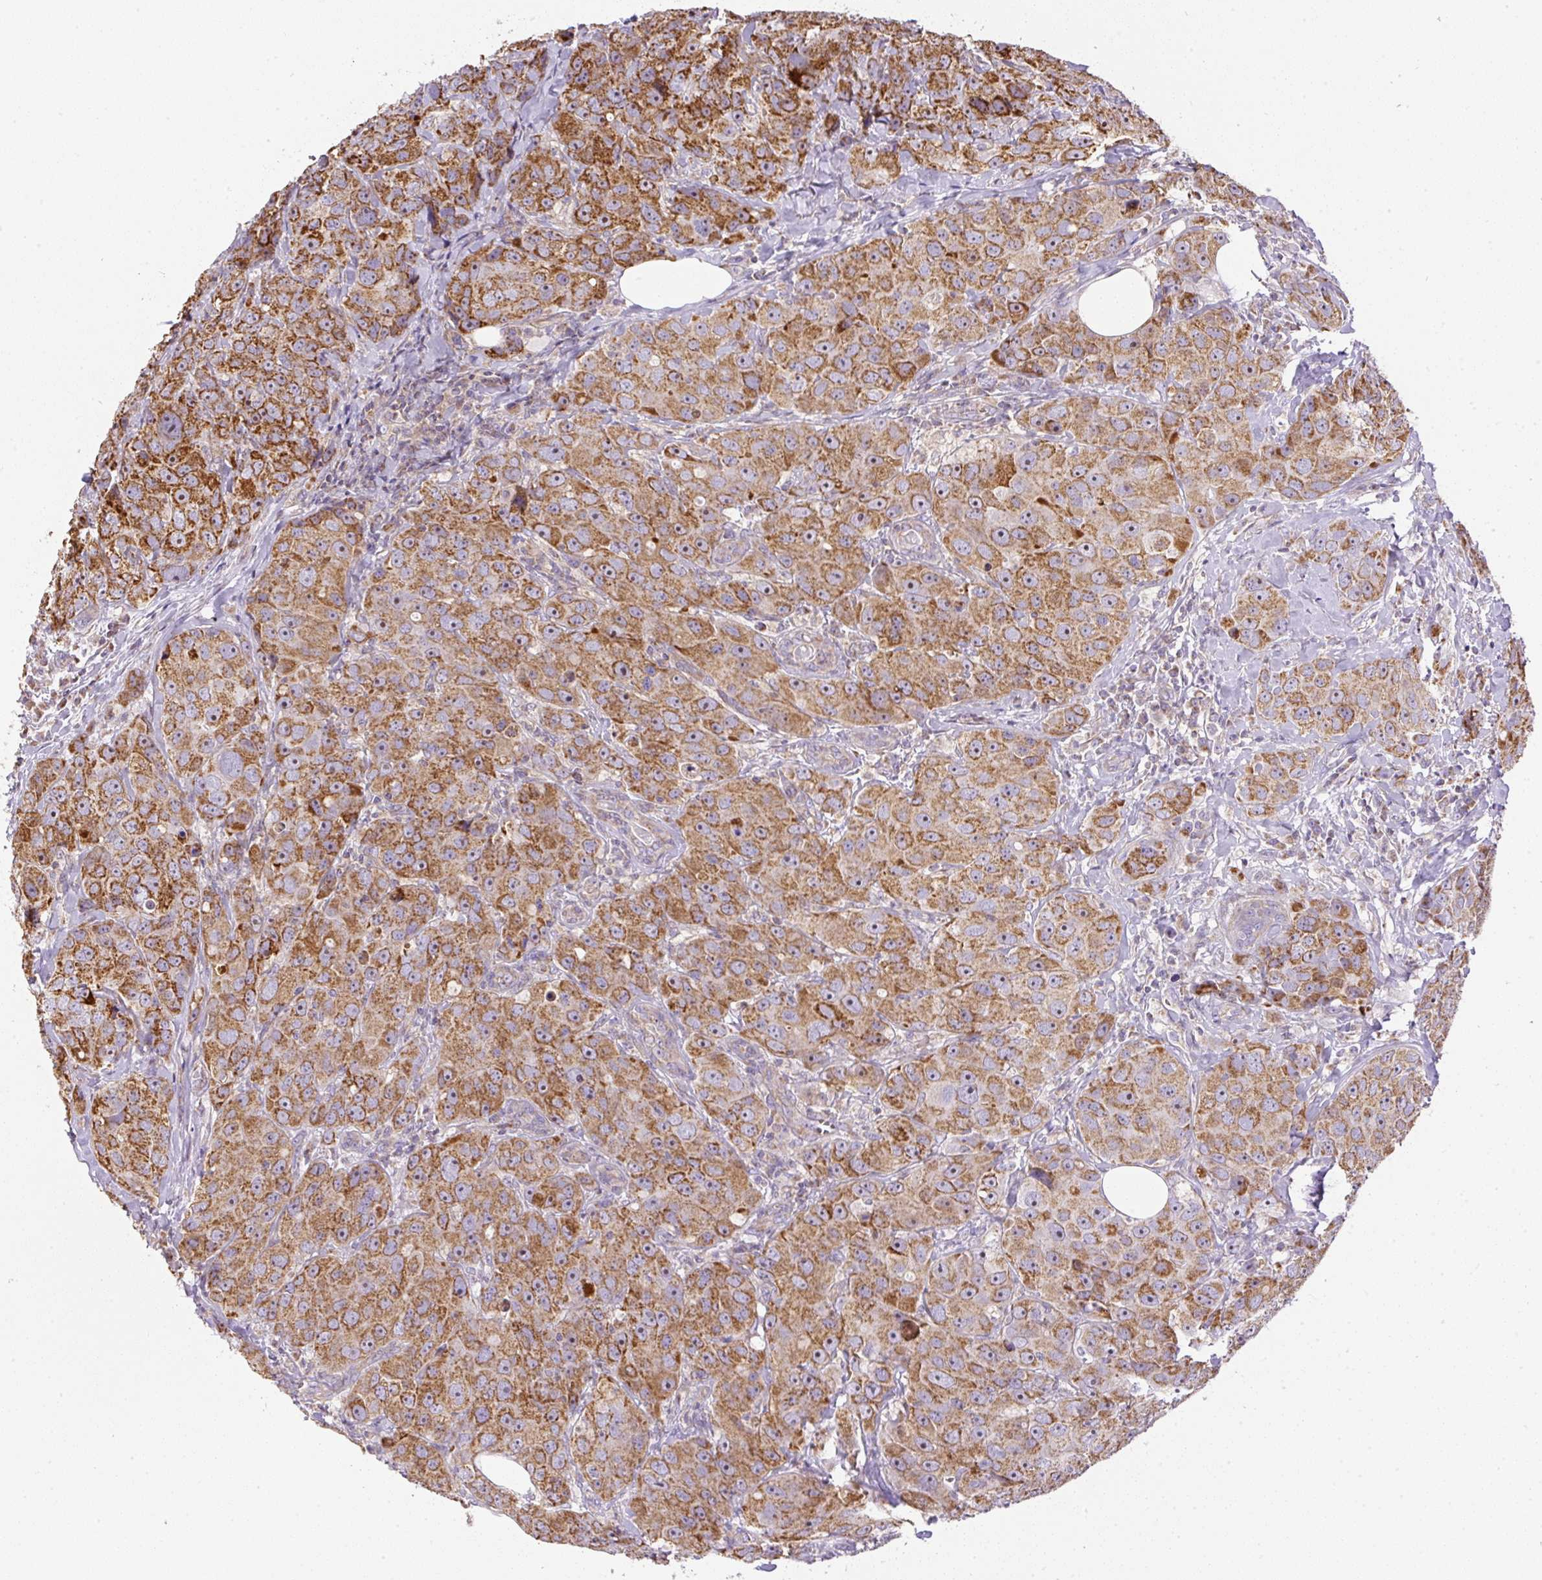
{"staining": {"intensity": "strong", "quantity": ">75%", "location": "cytoplasmic/membranous"}, "tissue": "breast cancer", "cell_type": "Tumor cells", "image_type": "cancer", "snomed": [{"axis": "morphology", "description": "Duct carcinoma"}, {"axis": "topography", "description": "Breast"}], "caption": "Tumor cells exhibit high levels of strong cytoplasmic/membranous positivity in approximately >75% of cells in breast intraductal carcinoma. (DAB (3,3'-diaminobenzidine) = brown stain, brightfield microscopy at high magnification).", "gene": "NDUFAF2", "patient": {"sex": "female", "age": 43}}